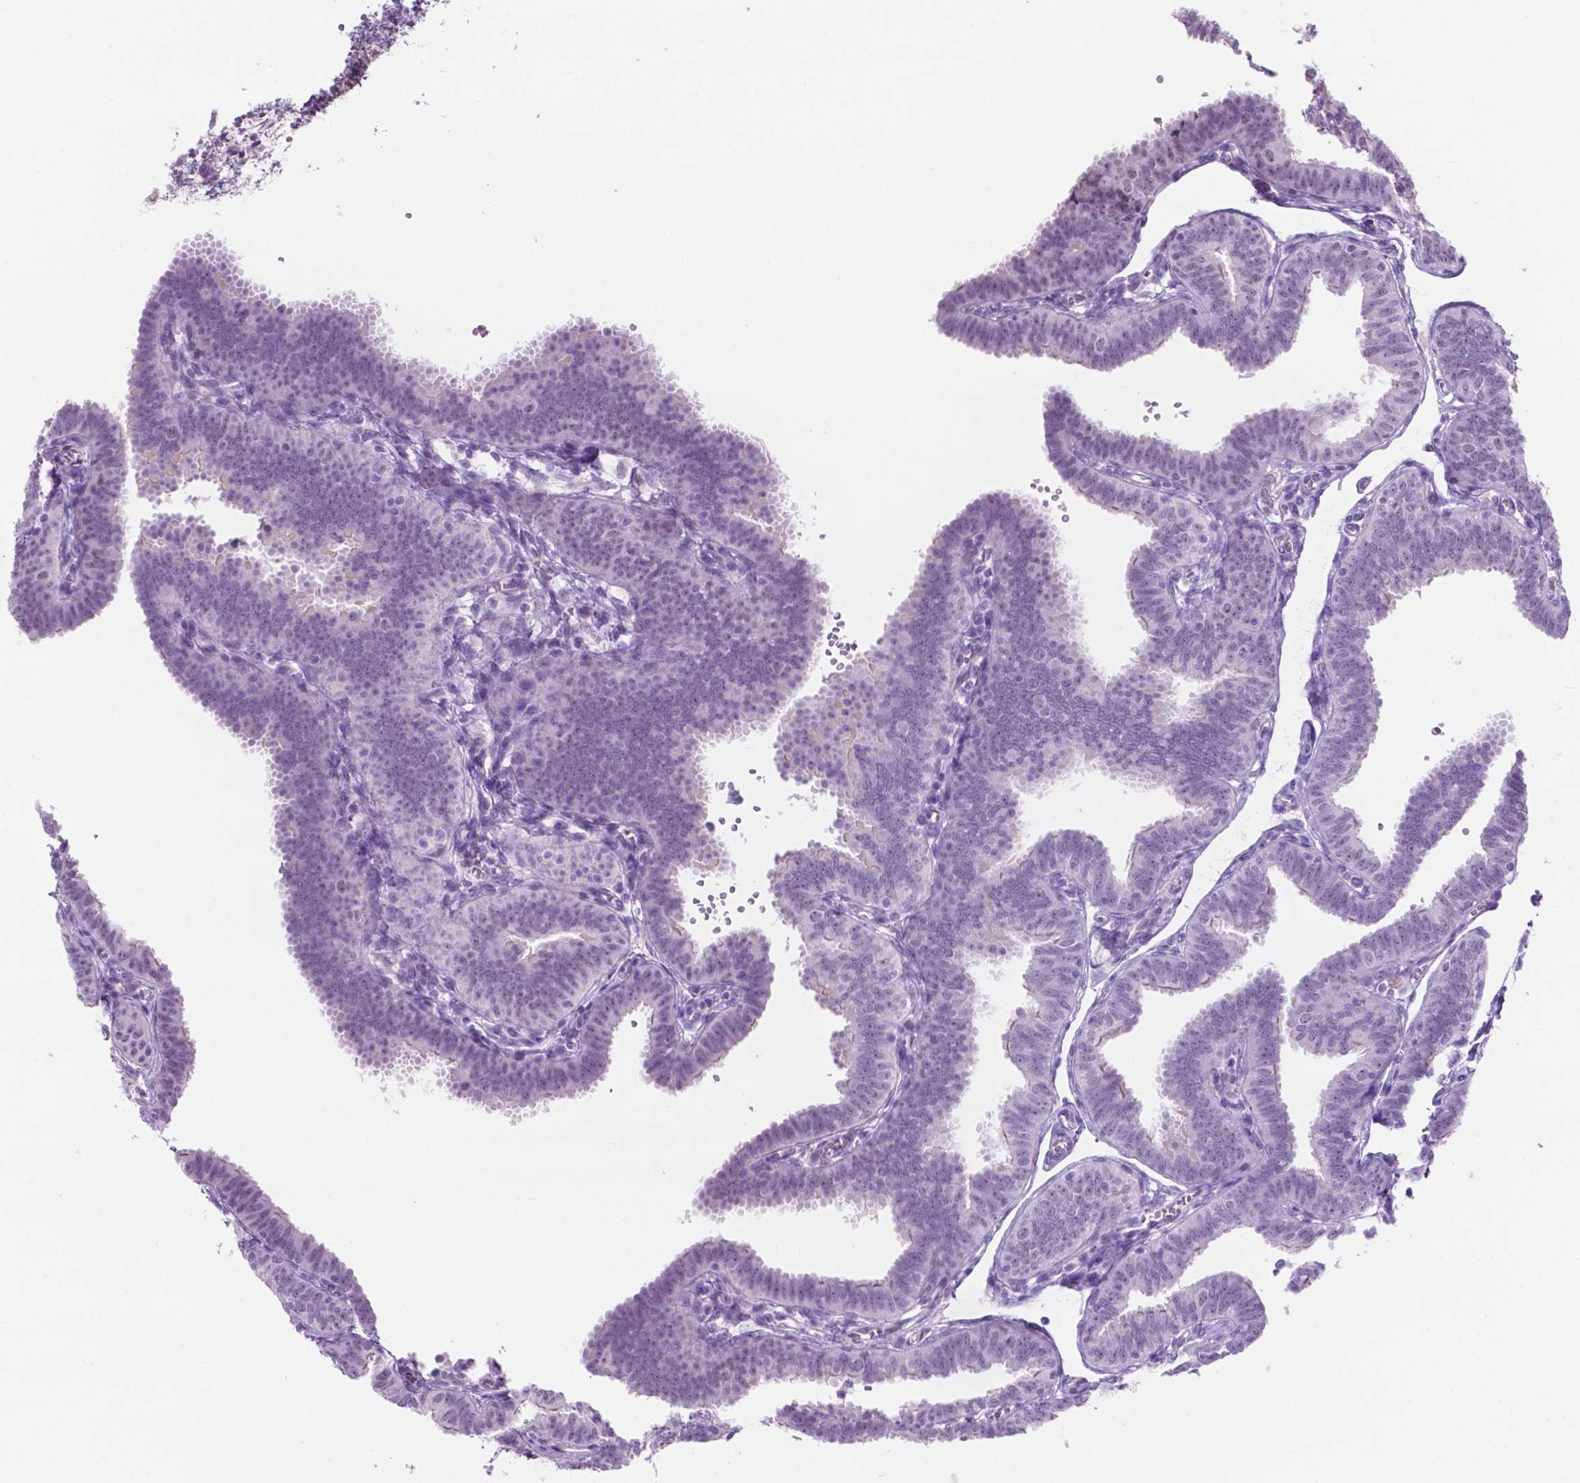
{"staining": {"intensity": "weak", "quantity": "<25%", "location": "cytoplasmic/membranous"}, "tissue": "fallopian tube", "cell_type": "Glandular cells", "image_type": "normal", "snomed": [{"axis": "morphology", "description": "Normal tissue, NOS"}, {"axis": "topography", "description": "Fallopian tube"}], "caption": "Immunohistochemistry histopathology image of benign fallopian tube: human fallopian tube stained with DAB (3,3'-diaminobenzidine) reveals no significant protein staining in glandular cells.", "gene": "ACY3", "patient": {"sex": "female", "age": 25}}